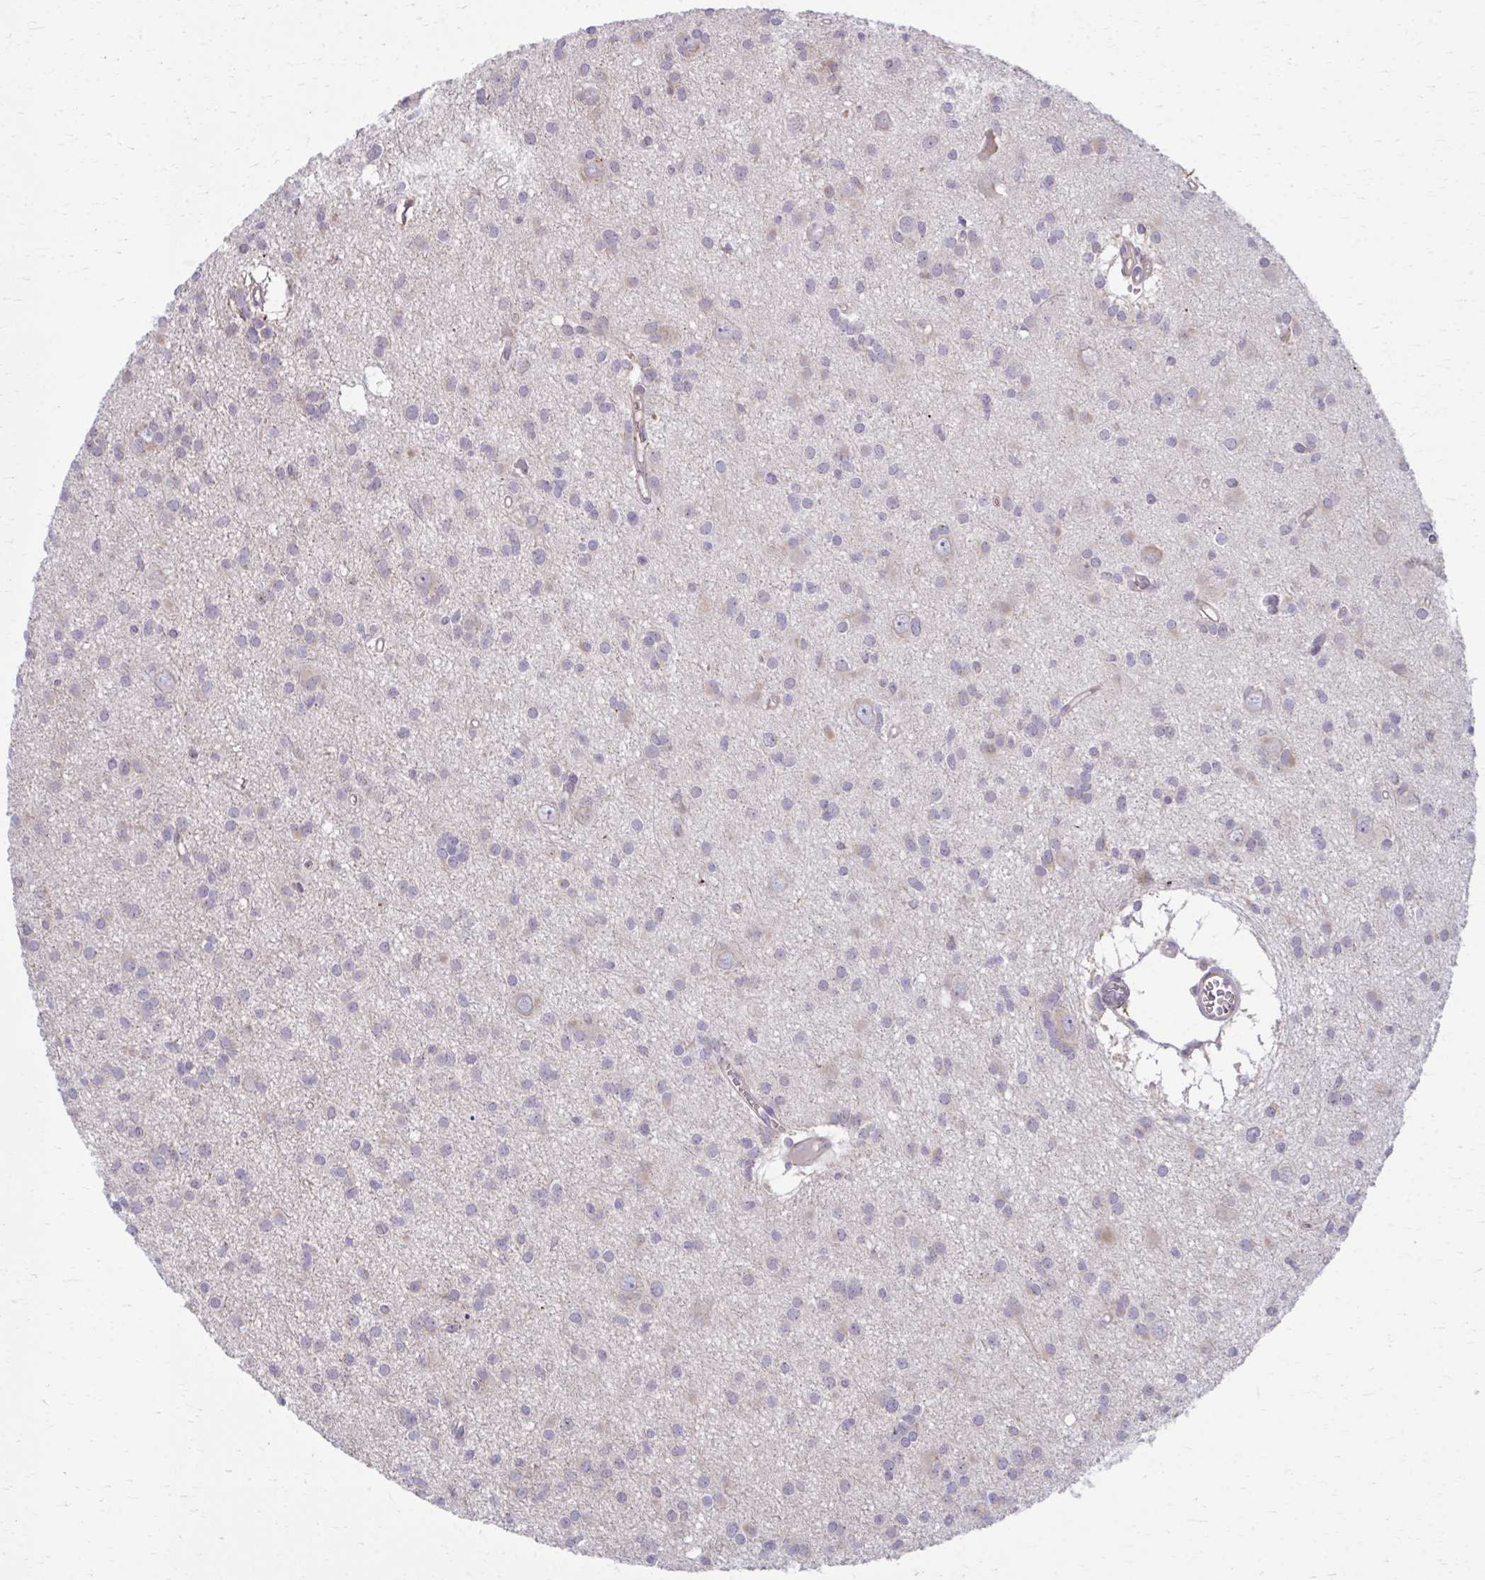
{"staining": {"intensity": "negative", "quantity": "none", "location": "none"}, "tissue": "glioma", "cell_type": "Tumor cells", "image_type": "cancer", "snomed": [{"axis": "morphology", "description": "Glioma, malignant, High grade"}, {"axis": "topography", "description": "Brain"}], "caption": "Tumor cells show no significant protein expression in glioma.", "gene": "CEMP1", "patient": {"sex": "male", "age": 23}}